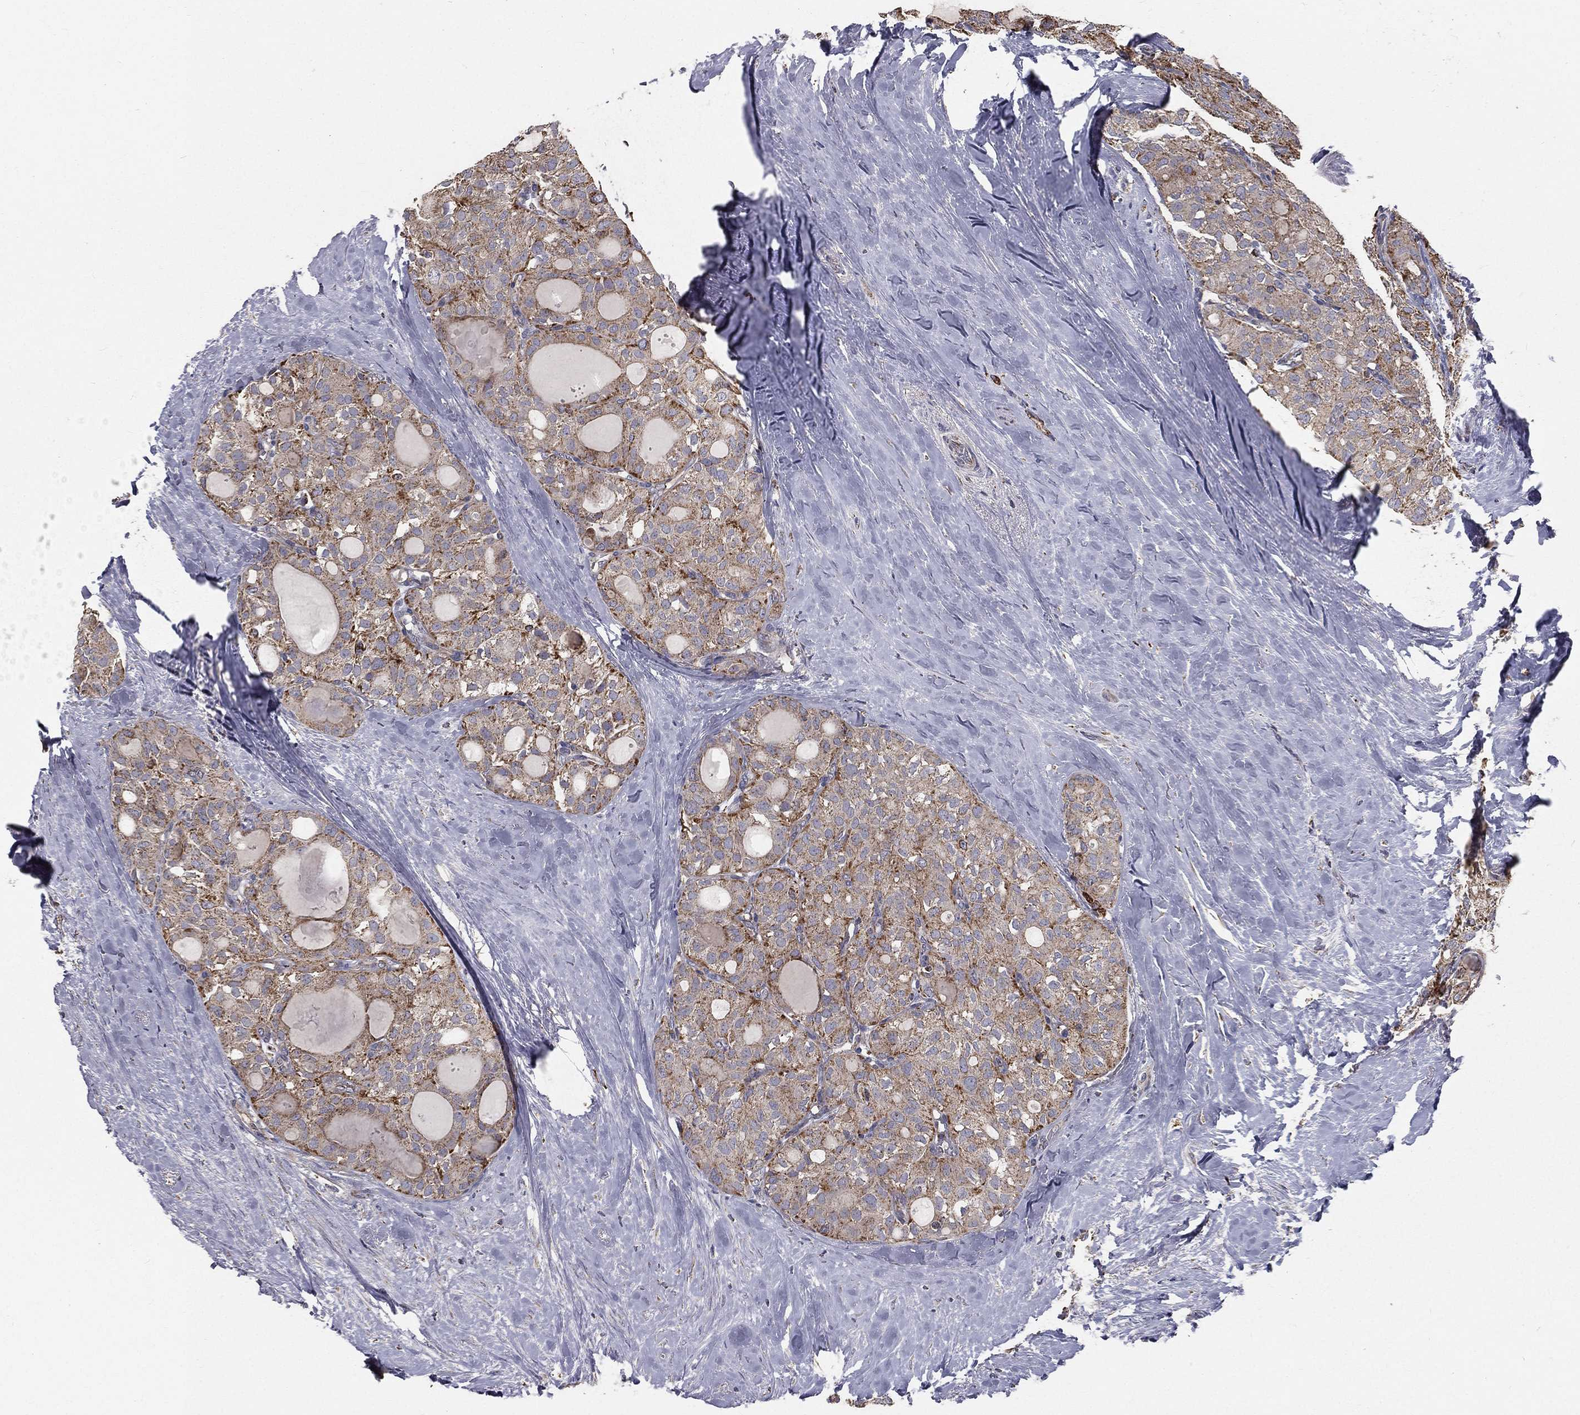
{"staining": {"intensity": "moderate", "quantity": ">75%", "location": "cytoplasmic/membranous"}, "tissue": "thyroid cancer", "cell_type": "Tumor cells", "image_type": "cancer", "snomed": [{"axis": "morphology", "description": "Follicular adenoma carcinoma, NOS"}, {"axis": "topography", "description": "Thyroid gland"}], "caption": "Moderate cytoplasmic/membranous protein expression is appreciated in about >75% of tumor cells in follicular adenoma carcinoma (thyroid).", "gene": "HADH", "patient": {"sex": "male", "age": 75}}